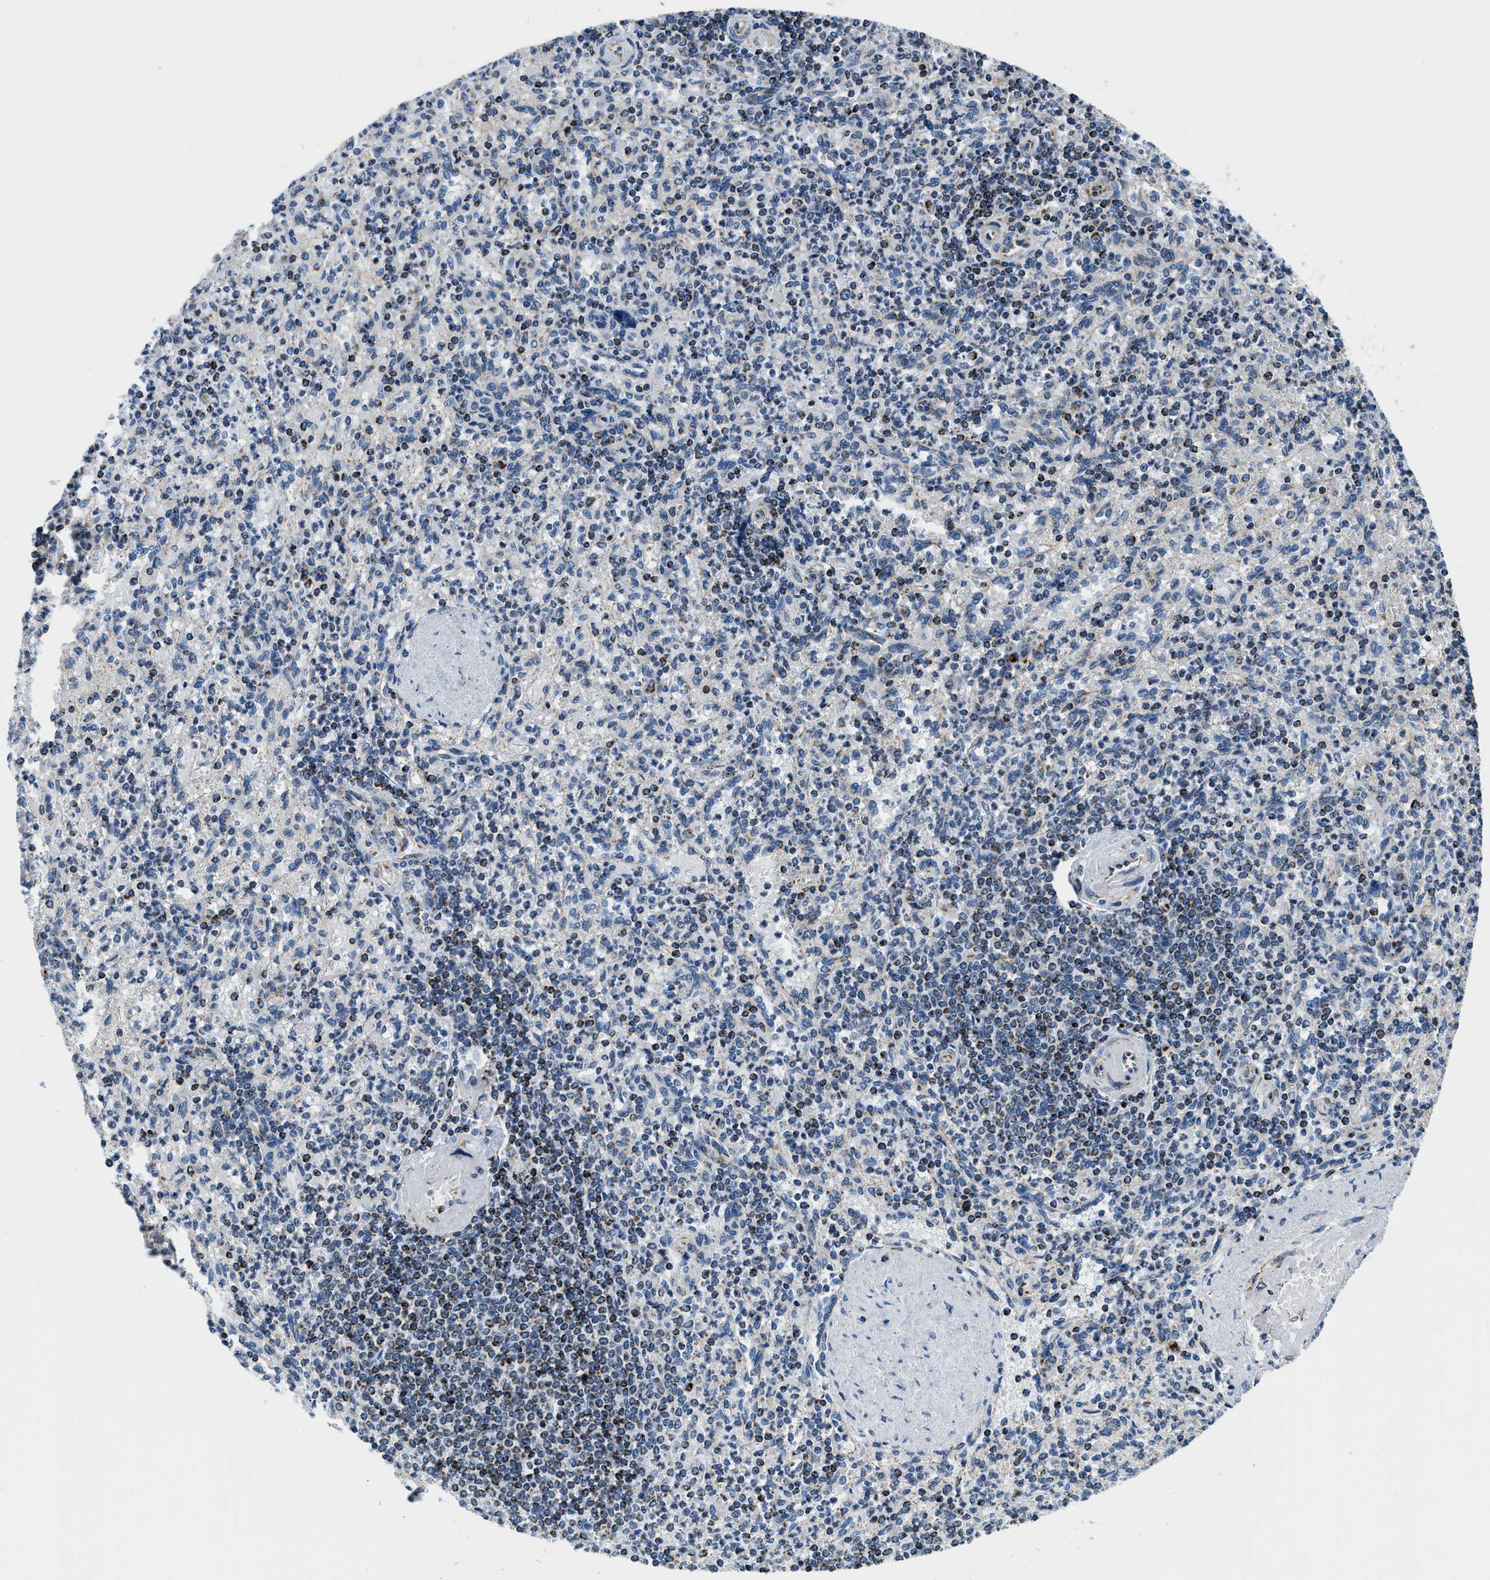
{"staining": {"intensity": "weak", "quantity": "<25%", "location": "cytoplasmic/membranous"}, "tissue": "spleen", "cell_type": "Cells in red pulp", "image_type": "normal", "snomed": [{"axis": "morphology", "description": "Normal tissue, NOS"}, {"axis": "topography", "description": "Spleen"}], "caption": "Immunohistochemistry image of benign spleen: spleen stained with DAB (3,3'-diaminobenzidine) exhibits no significant protein expression in cells in red pulp.", "gene": "SFXN1", "patient": {"sex": "female", "age": 74}}